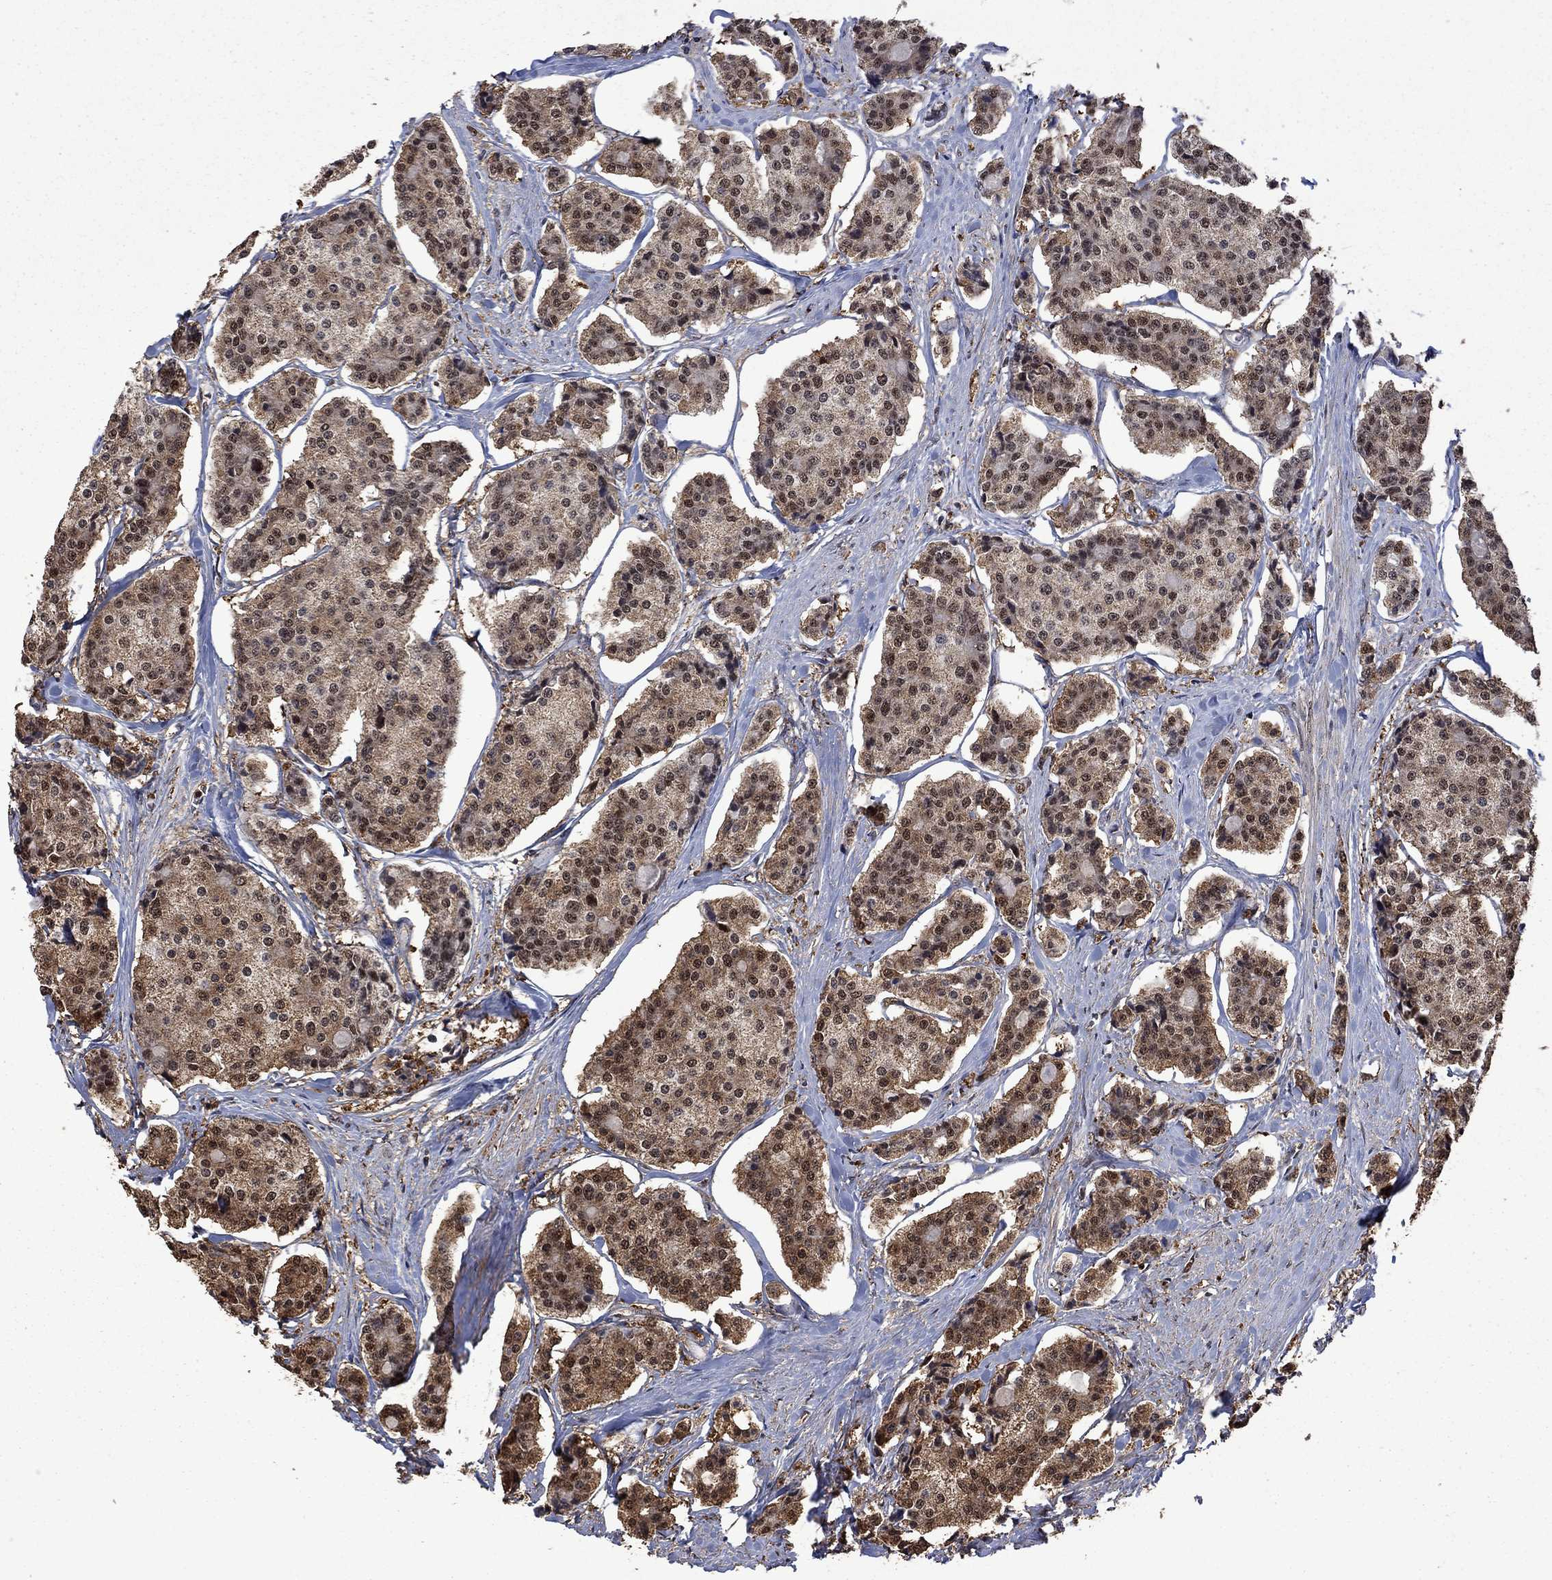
{"staining": {"intensity": "moderate", "quantity": "25%-75%", "location": "cytoplasmic/membranous,nuclear"}, "tissue": "carcinoid", "cell_type": "Tumor cells", "image_type": "cancer", "snomed": [{"axis": "morphology", "description": "Carcinoid, malignant, NOS"}, {"axis": "topography", "description": "Small intestine"}], "caption": "Carcinoid (malignant) stained with a brown dye demonstrates moderate cytoplasmic/membranous and nuclear positive positivity in about 25%-75% of tumor cells.", "gene": "FBL", "patient": {"sex": "female", "age": 65}}